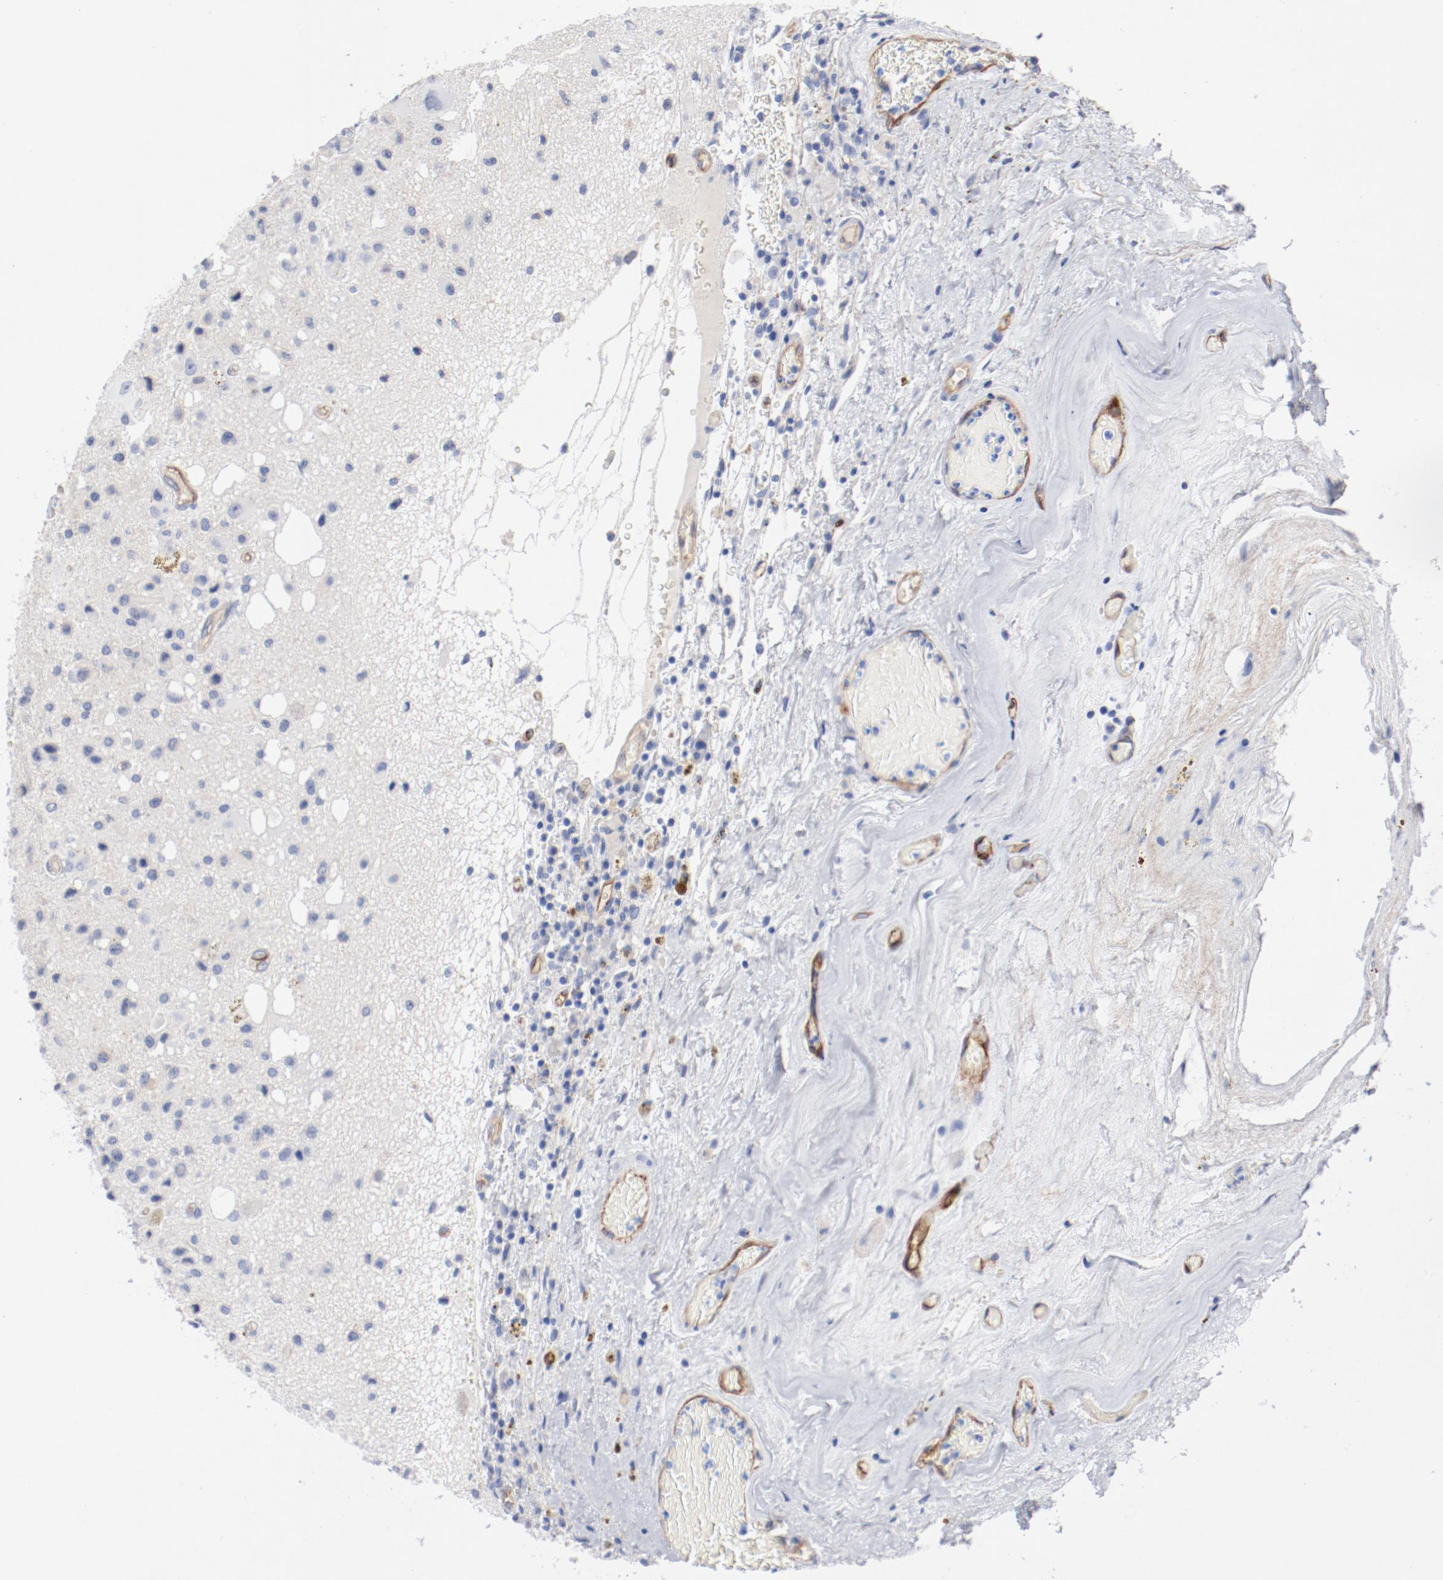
{"staining": {"intensity": "negative", "quantity": "none", "location": "none"}, "tissue": "glioma", "cell_type": "Tumor cells", "image_type": "cancer", "snomed": [{"axis": "morphology", "description": "Glioma, malignant, Low grade"}, {"axis": "topography", "description": "Brain"}], "caption": "Histopathology image shows no significant protein positivity in tumor cells of malignant low-grade glioma.", "gene": "SHANK3", "patient": {"sex": "male", "age": 58}}